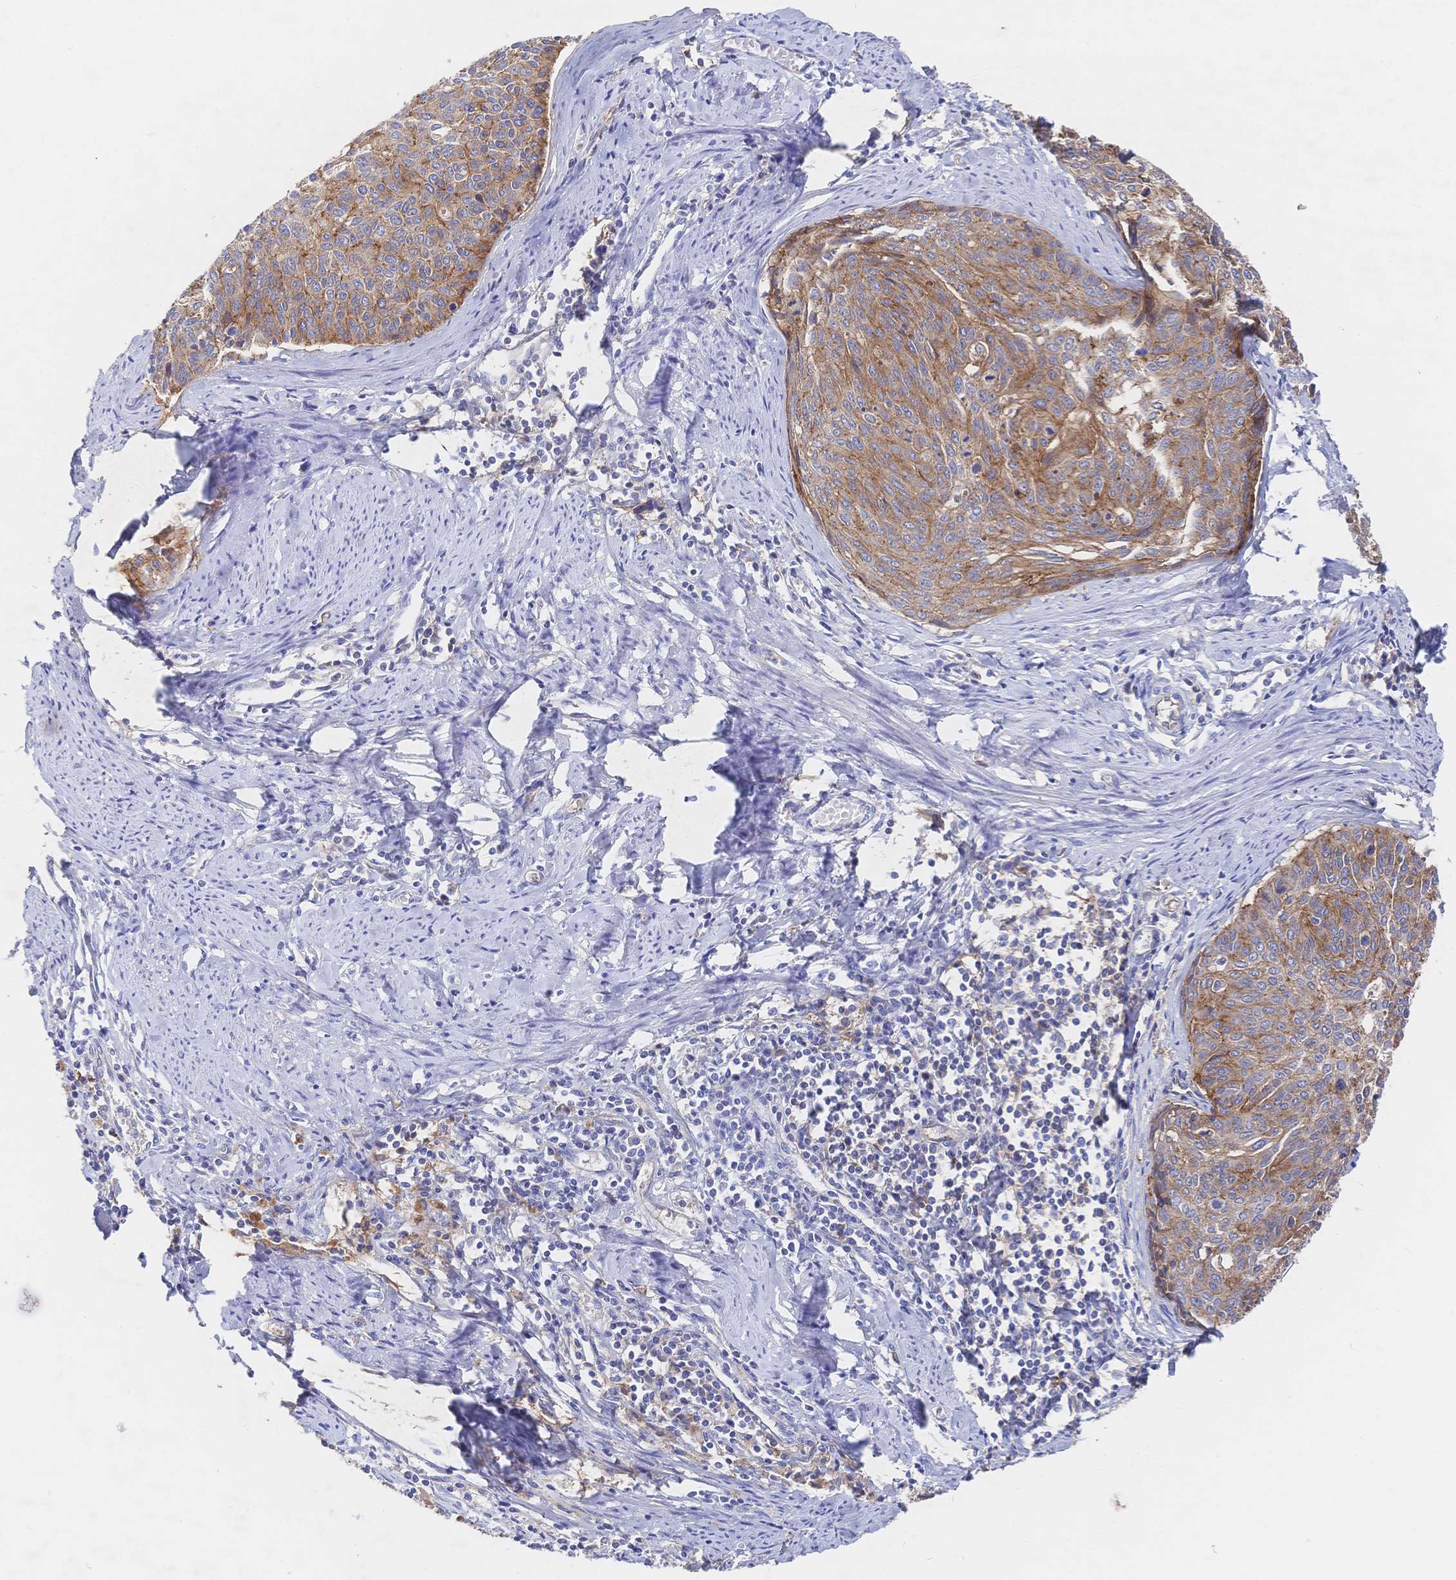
{"staining": {"intensity": "moderate", "quantity": ">75%", "location": "cytoplasmic/membranous"}, "tissue": "cervical cancer", "cell_type": "Tumor cells", "image_type": "cancer", "snomed": [{"axis": "morphology", "description": "Squamous cell carcinoma, NOS"}, {"axis": "topography", "description": "Cervix"}], "caption": "Immunohistochemical staining of cervical cancer reveals medium levels of moderate cytoplasmic/membranous positivity in approximately >75% of tumor cells.", "gene": "F11R", "patient": {"sex": "female", "age": 55}}